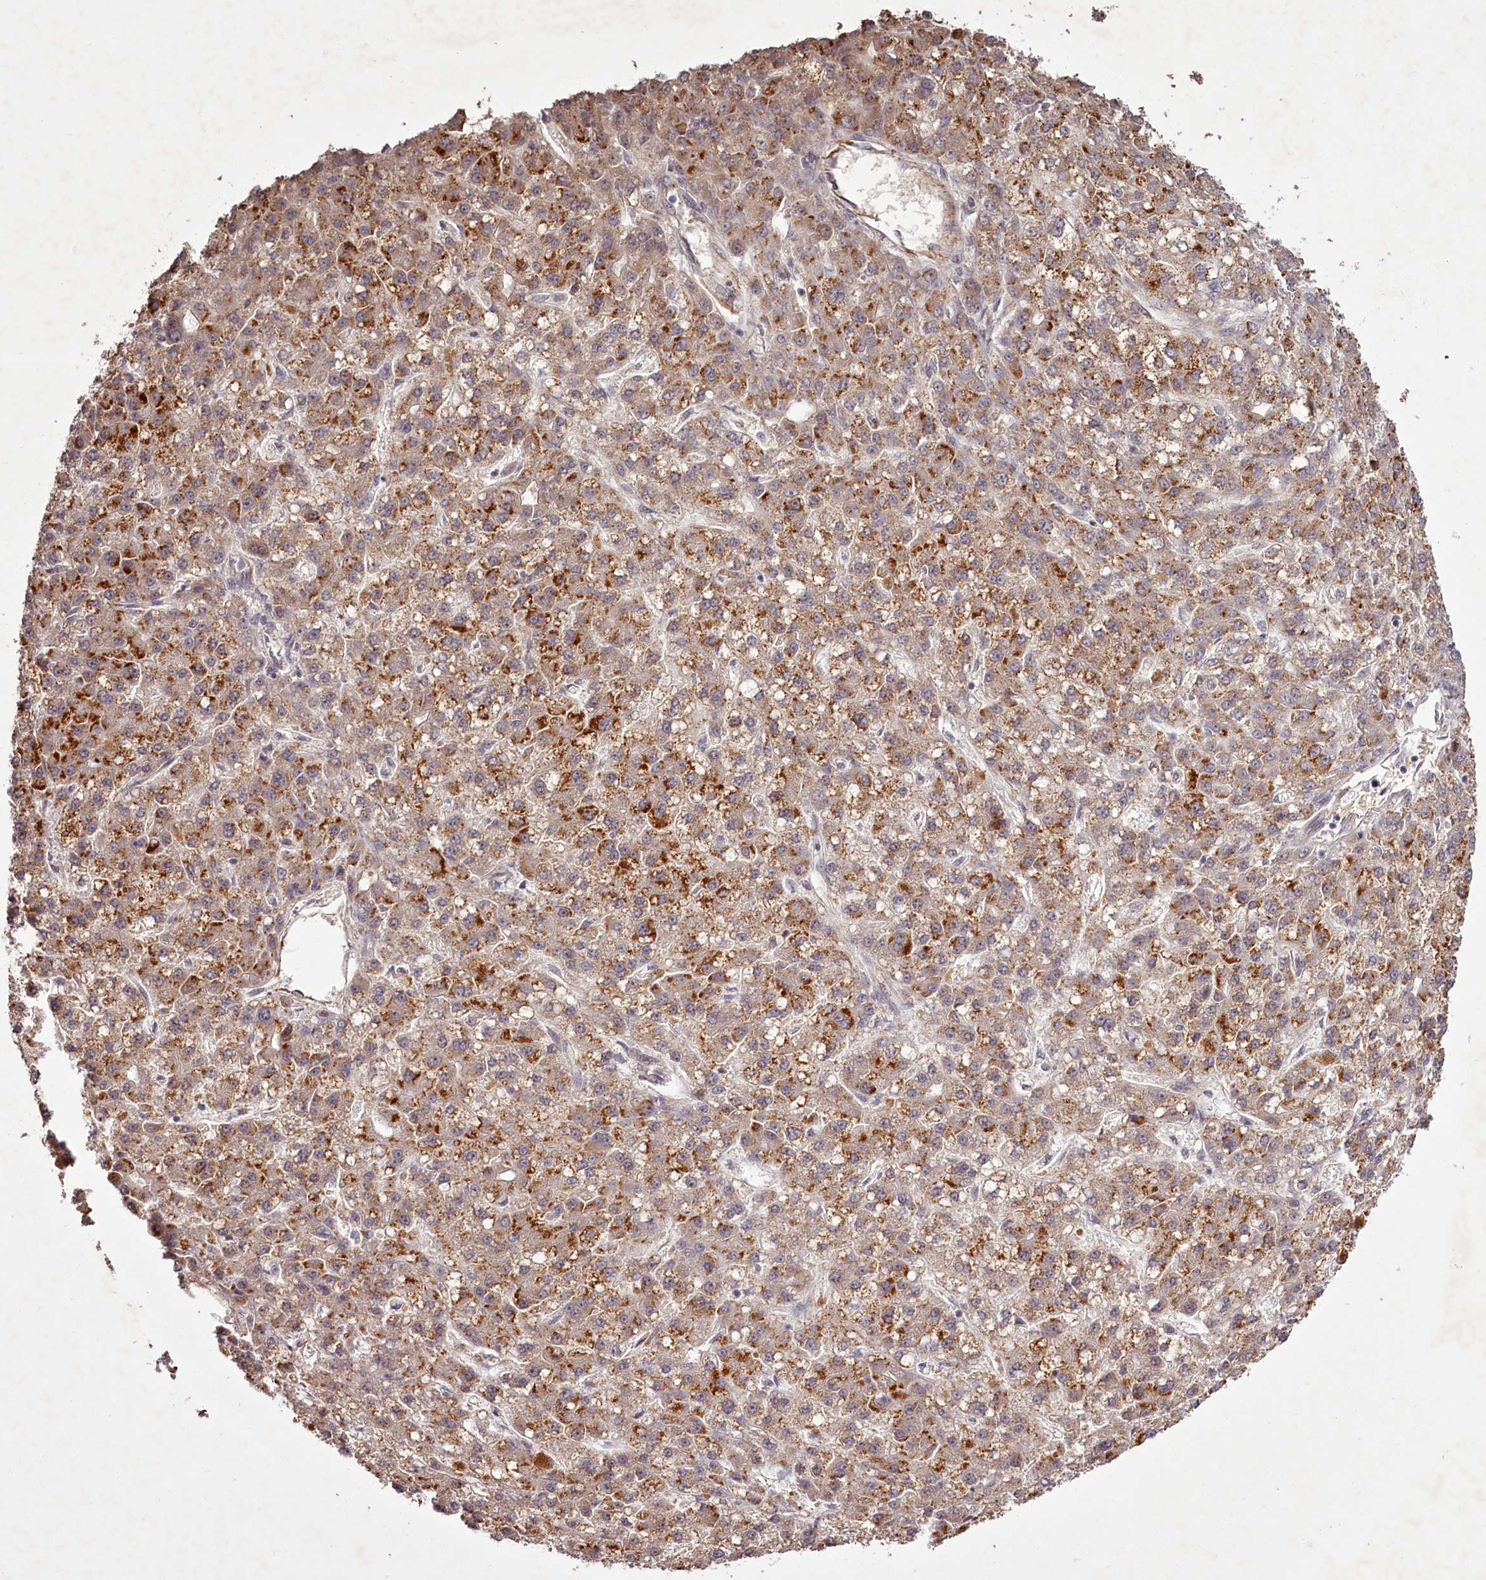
{"staining": {"intensity": "moderate", "quantity": ">75%", "location": "cytoplasmic/membranous"}, "tissue": "liver cancer", "cell_type": "Tumor cells", "image_type": "cancer", "snomed": [{"axis": "morphology", "description": "Carcinoma, Hepatocellular, NOS"}, {"axis": "topography", "description": "Liver"}], "caption": "Immunohistochemistry (IHC) of human liver hepatocellular carcinoma displays medium levels of moderate cytoplasmic/membranous expression in approximately >75% of tumor cells.", "gene": "RBMXL2", "patient": {"sex": "male", "age": 67}}